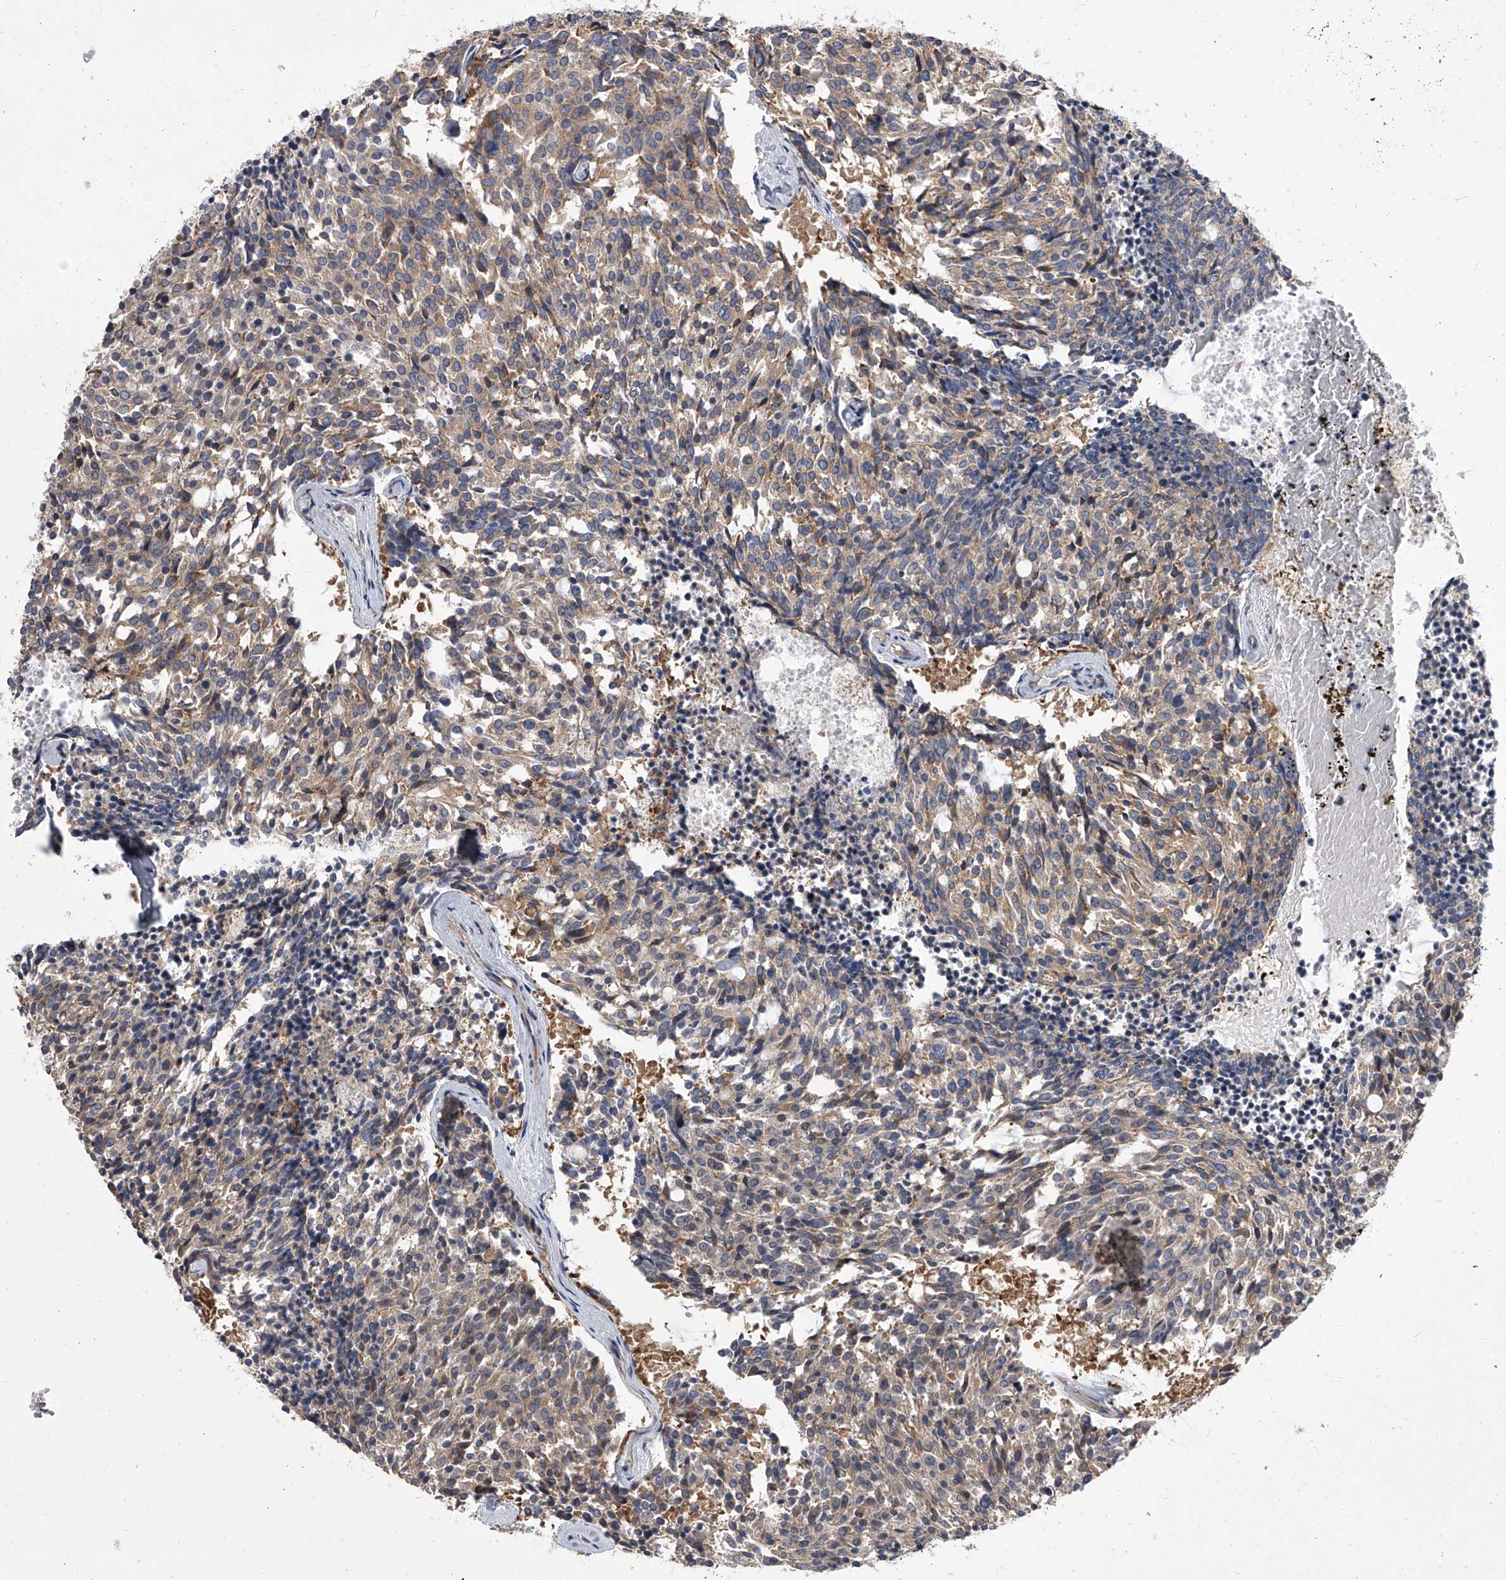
{"staining": {"intensity": "moderate", "quantity": "25%-75%", "location": "cytoplasmic/membranous"}, "tissue": "carcinoid", "cell_type": "Tumor cells", "image_type": "cancer", "snomed": [{"axis": "morphology", "description": "Carcinoid, malignant, NOS"}, {"axis": "topography", "description": "Pancreas"}], "caption": "Brown immunohistochemical staining in human carcinoid demonstrates moderate cytoplasmic/membranous expression in approximately 25%-75% of tumor cells. (Brightfield microscopy of DAB IHC at high magnification).", "gene": "EIF2S2", "patient": {"sex": "female", "age": 54}}